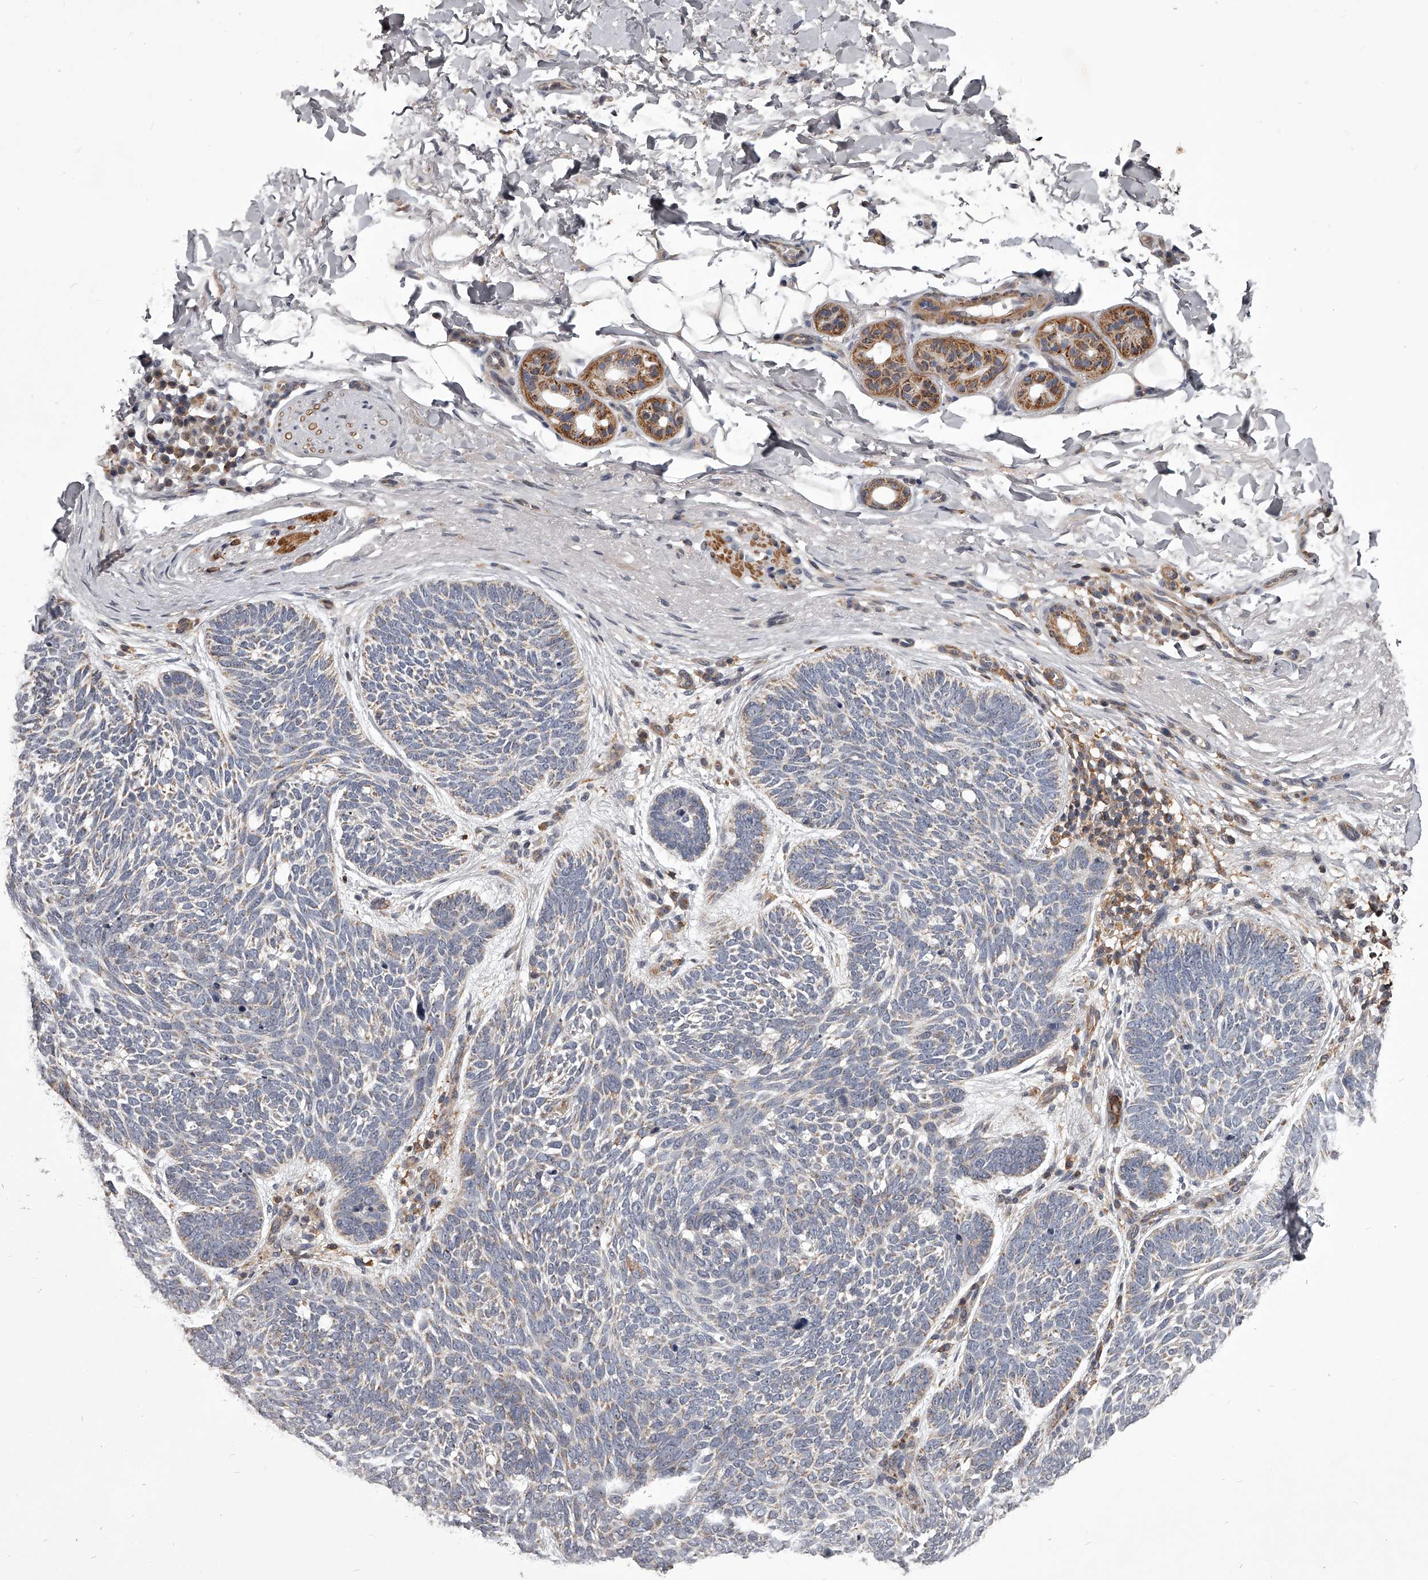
{"staining": {"intensity": "weak", "quantity": "<25%", "location": "cytoplasmic/membranous"}, "tissue": "skin cancer", "cell_type": "Tumor cells", "image_type": "cancer", "snomed": [{"axis": "morphology", "description": "Basal cell carcinoma"}, {"axis": "topography", "description": "Skin"}], "caption": "There is no significant expression in tumor cells of skin basal cell carcinoma.", "gene": "RRP36", "patient": {"sex": "female", "age": 85}}